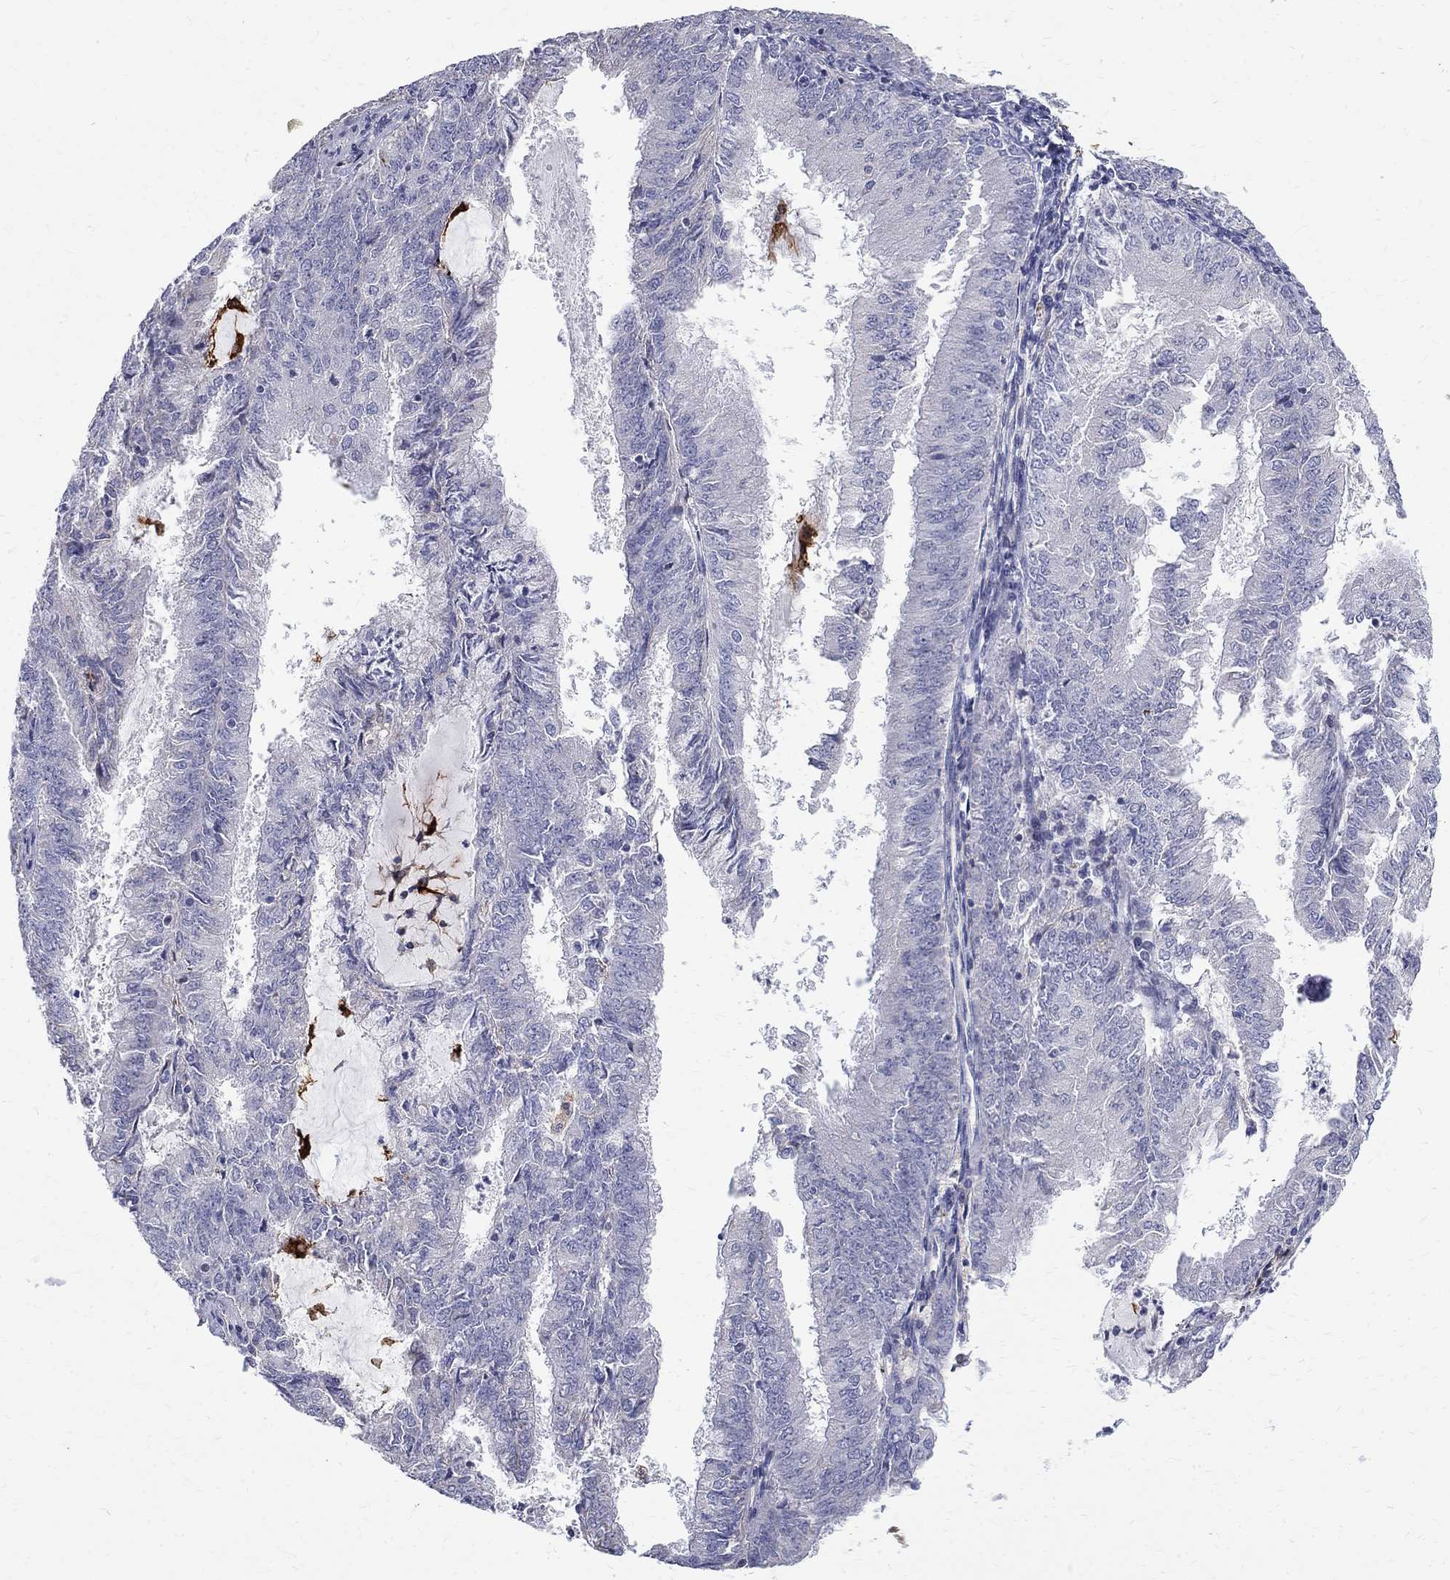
{"staining": {"intensity": "negative", "quantity": "none", "location": "none"}, "tissue": "endometrial cancer", "cell_type": "Tumor cells", "image_type": "cancer", "snomed": [{"axis": "morphology", "description": "Adenocarcinoma, NOS"}, {"axis": "topography", "description": "Endometrium"}], "caption": "High magnification brightfield microscopy of endometrial cancer stained with DAB (3,3'-diaminobenzidine) (brown) and counterstained with hematoxylin (blue): tumor cells show no significant expression.", "gene": "AGER", "patient": {"sex": "female", "age": 57}}